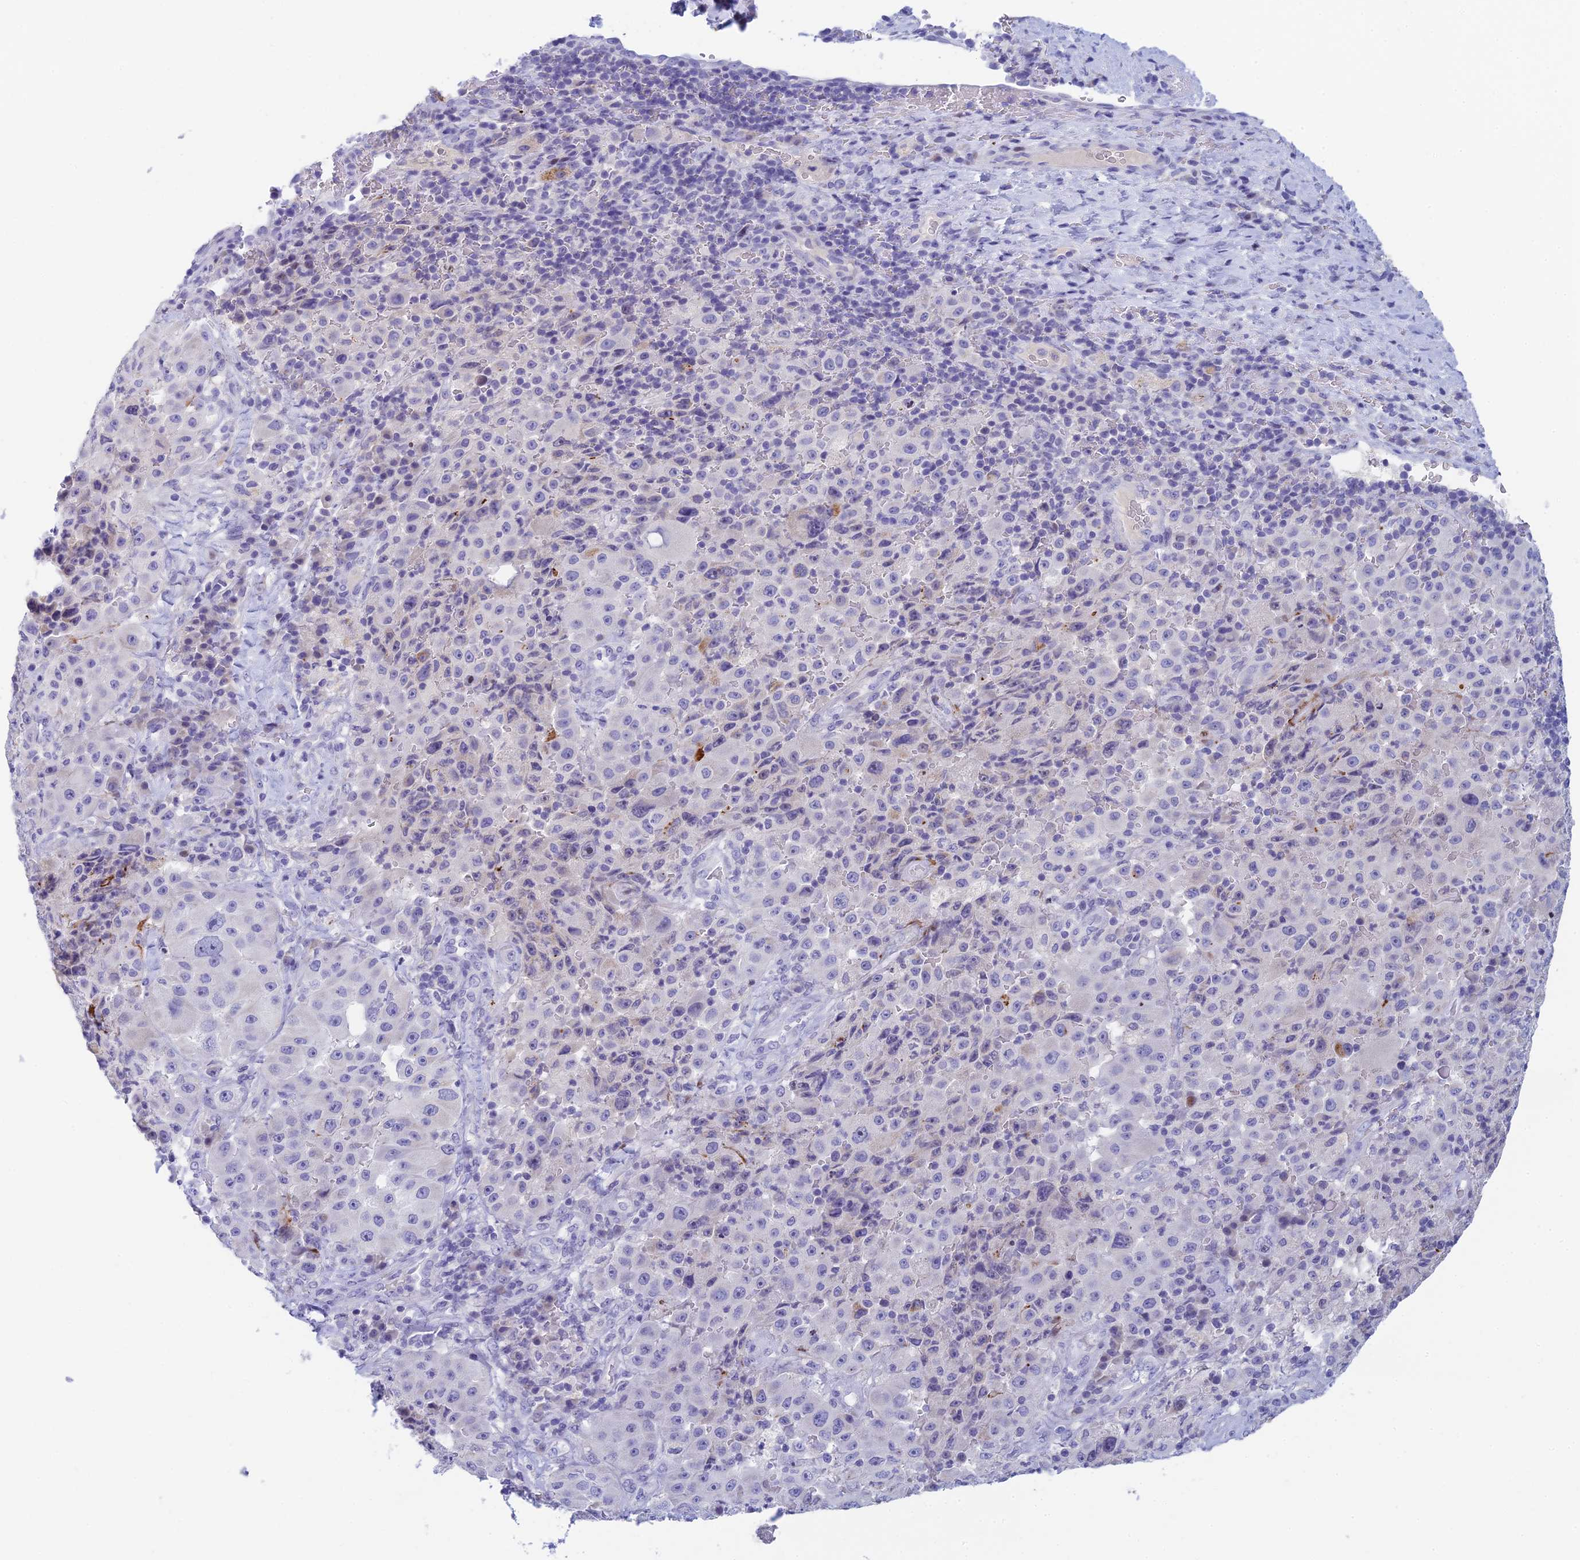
{"staining": {"intensity": "negative", "quantity": "none", "location": "none"}, "tissue": "melanoma", "cell_type": "Tumor cells", "image_type": "cancer", "snomed": [{"axis": "morphology", "description": "Malignant melanoma, Metastatic site"}, {"axis": "topography", "description": "Lymph node"}], "caption": "Micrograph shows no protein staining in tumor cells of malignant melanoma (metastatic site) tissue. (Stains: DAB immunohistochemistry with hematoxylin counter stain, Microscopy: brightfield microscopy at high magnification).", "gene": "REXO5", "patient": {"sex": "male", "age": 62}}